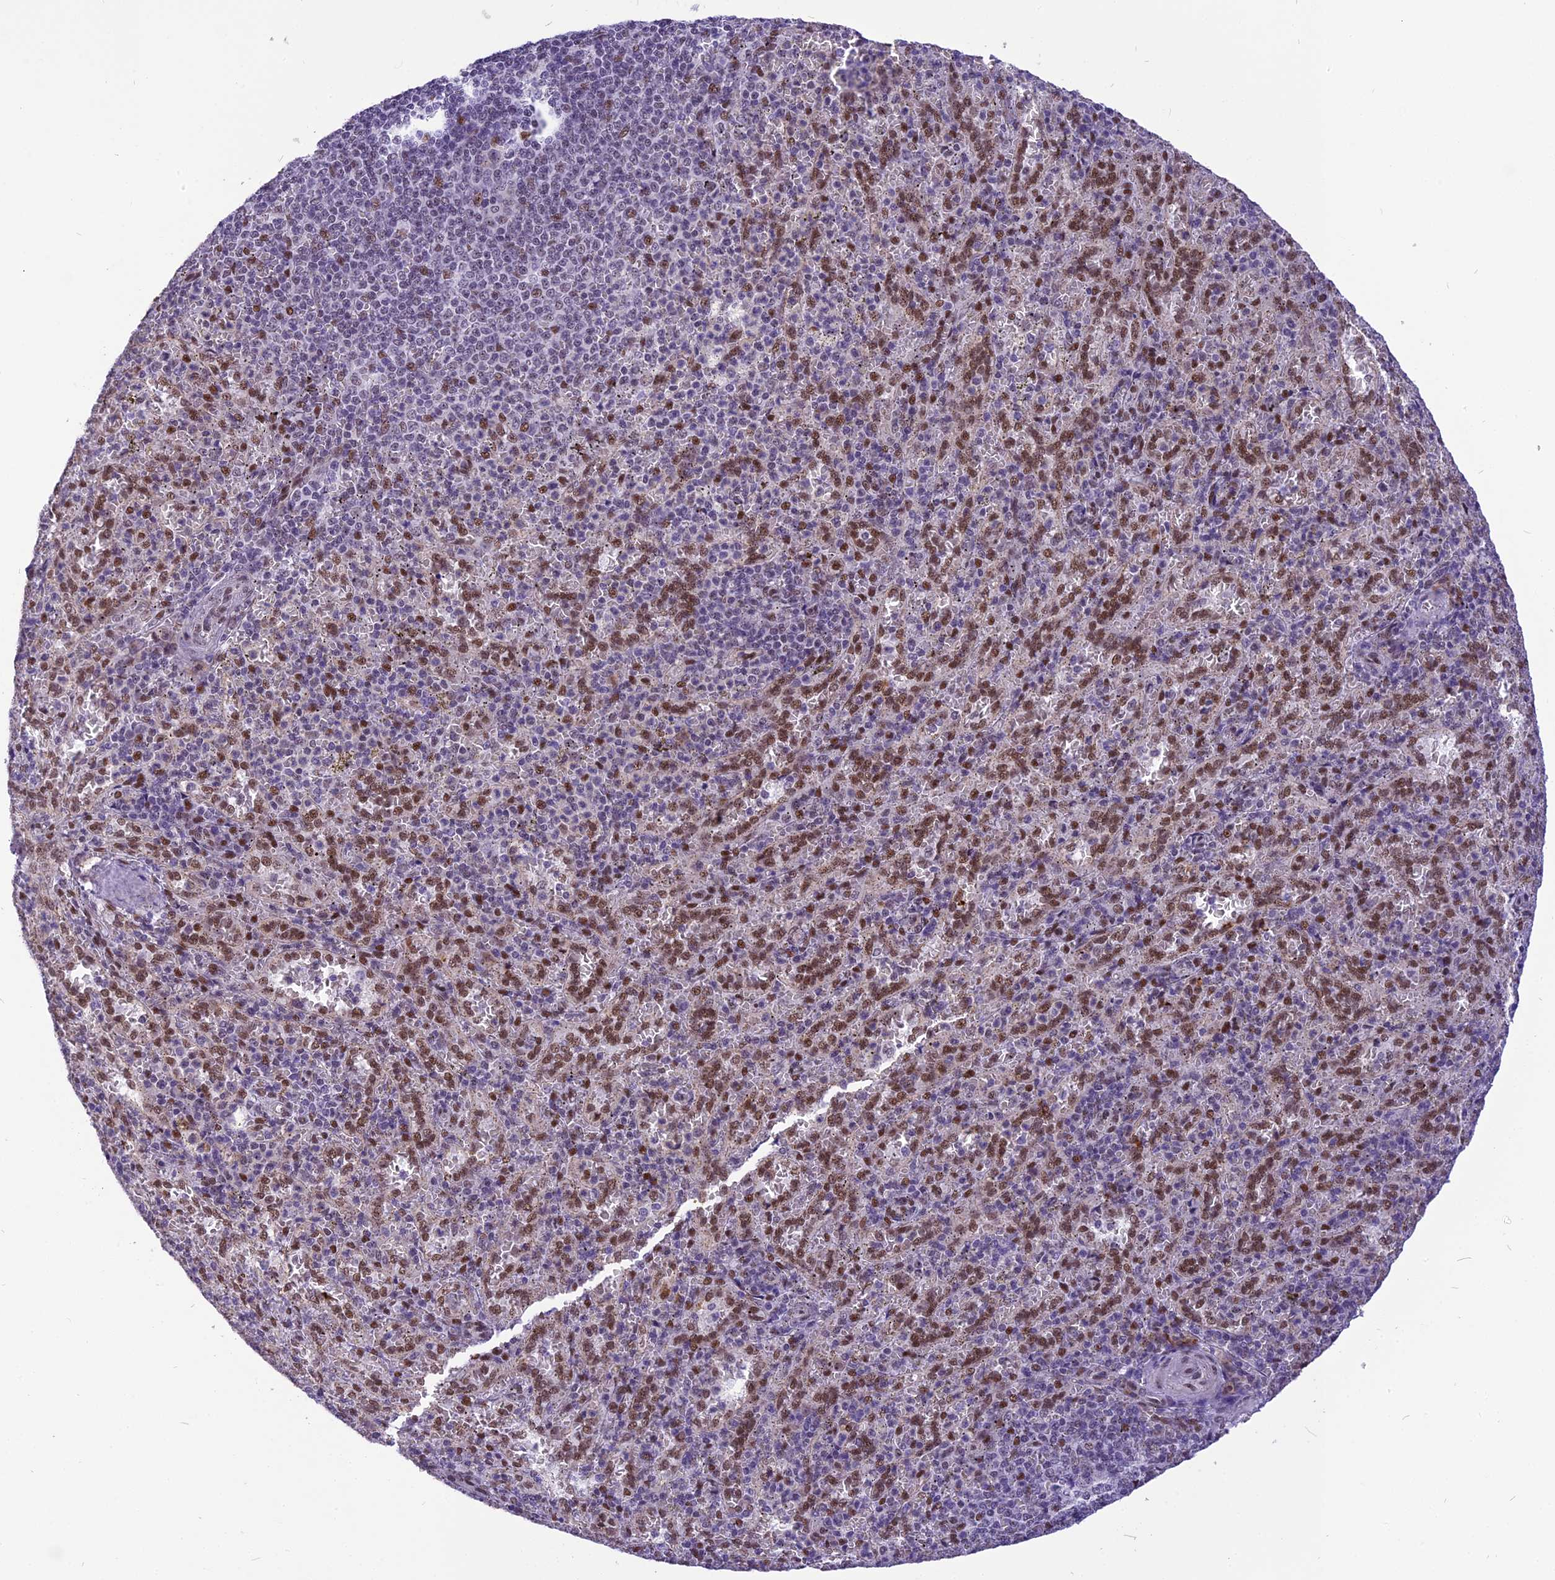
{"staining": {"intensity": "moderate", "quantity": "25%-75%", "location": "nuclear"}, "tissue": "spleen", "cell_type": "Cells in red pulp", "image_type": "normal", "snomed": [{"axis": "morphology", "description": "Normal tissue, NOS"}, {"axis": "topography", "description": "Spleen"}], "caption": "This photomicrograph exhibits immunohistochemistry staining of normal spleen, with medium moderate nuclear expression in about 25%-75% of cells in red pulp.", "gene": "IRF2BP1", "patient": {"sex": "female", "age": 21}}